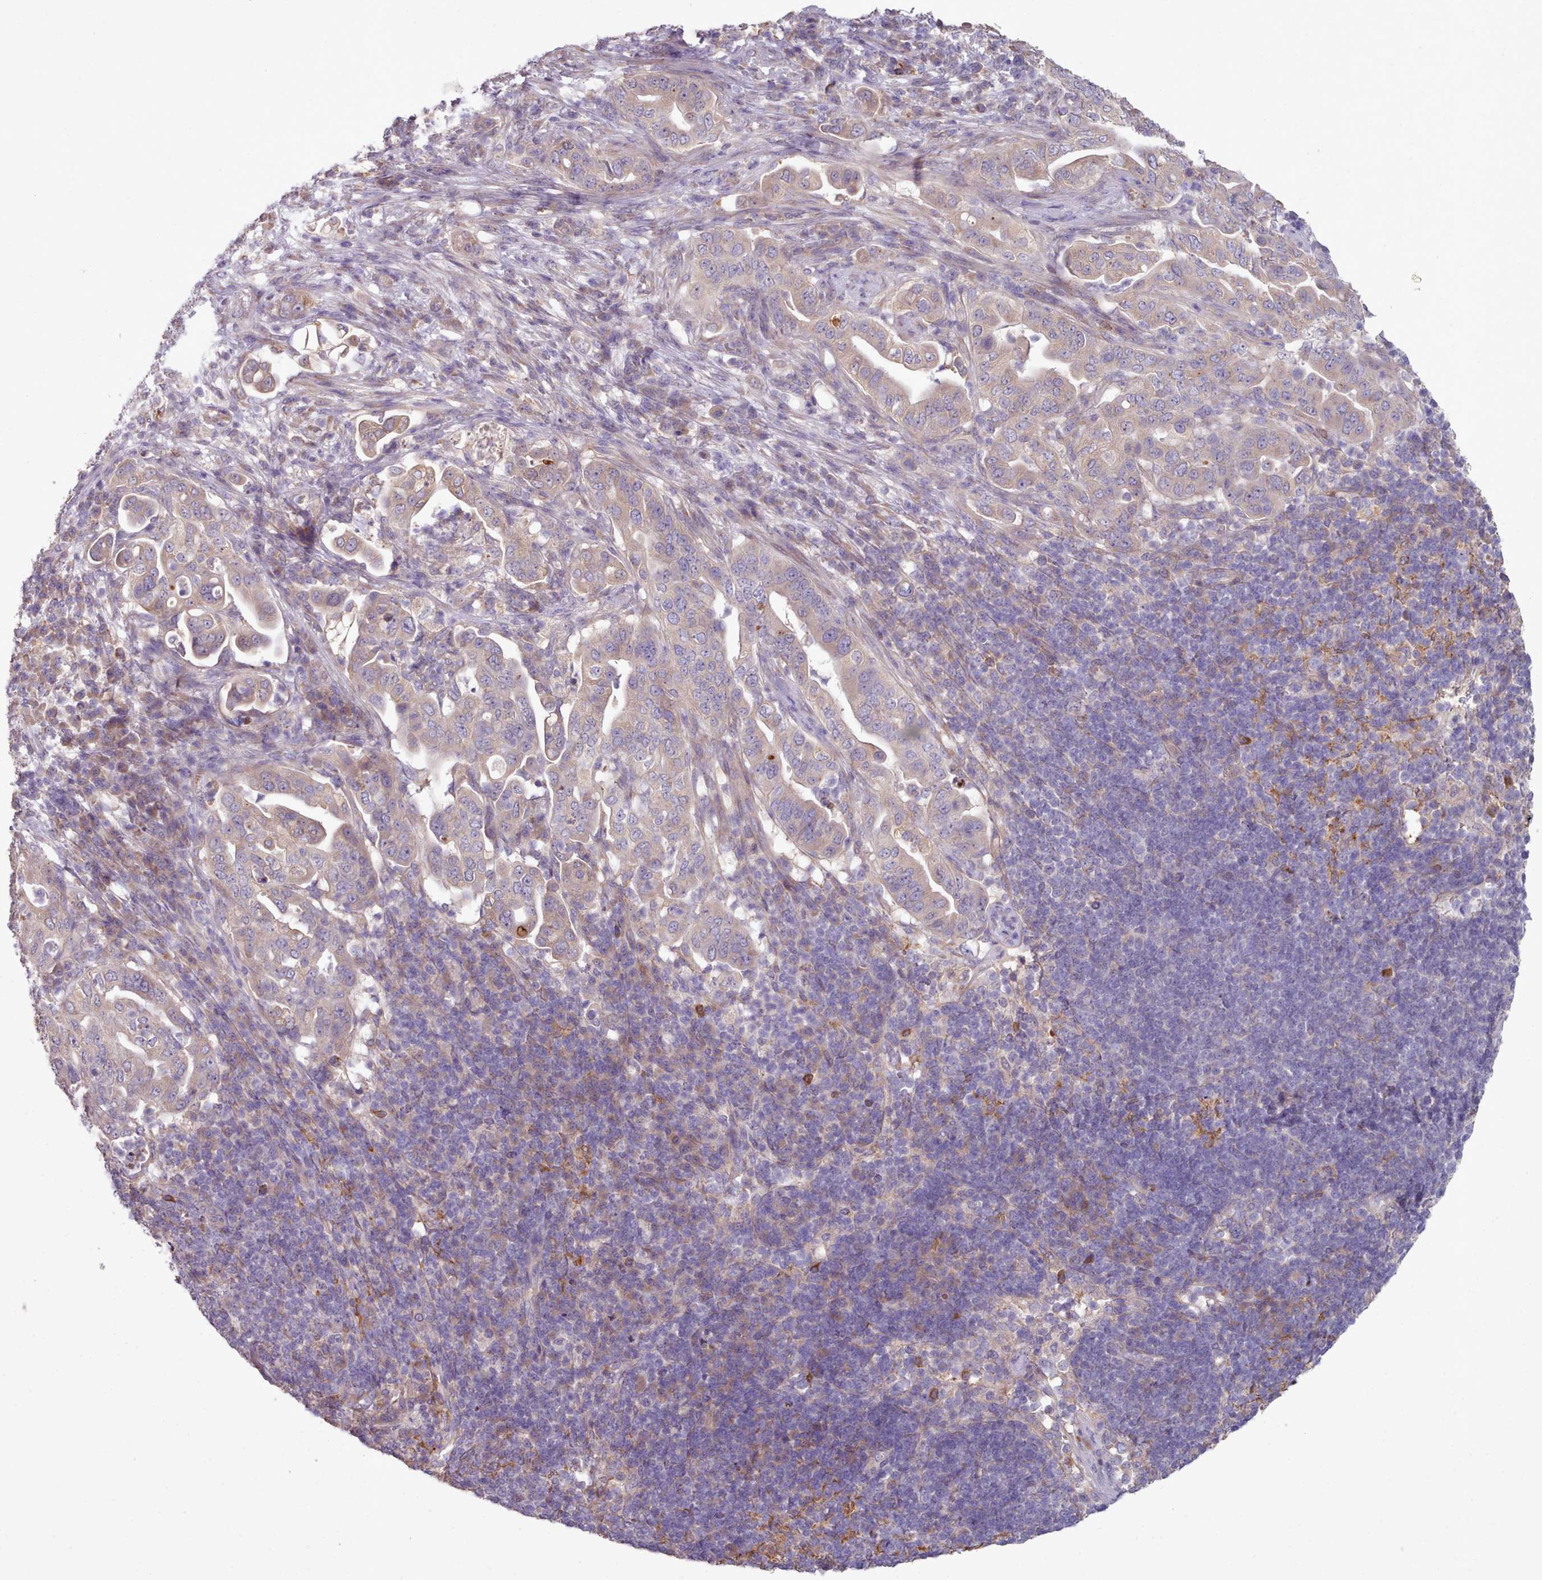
{"staining": {"intensity": "weak", "quantity": ">75%", "location": "cytoplasmic/membranous"}, "tissue": "pancreatic cancer", "cell_type": "Tumor cells", "image_type": "cancer", "snomed": [{"axis": "morphology", "description": "Adenocarcinoma, NOS"}, {"axis": "topography", "description": "Pancreas"}], "caption": "This is an image of immunohistochemistry staining of pancreatic cancer, which shows weak positivity in the cytoplasmic/membranous of tumor cells.", "gene": "DPF1", "patient": {"sex": "female", "age": 63}}